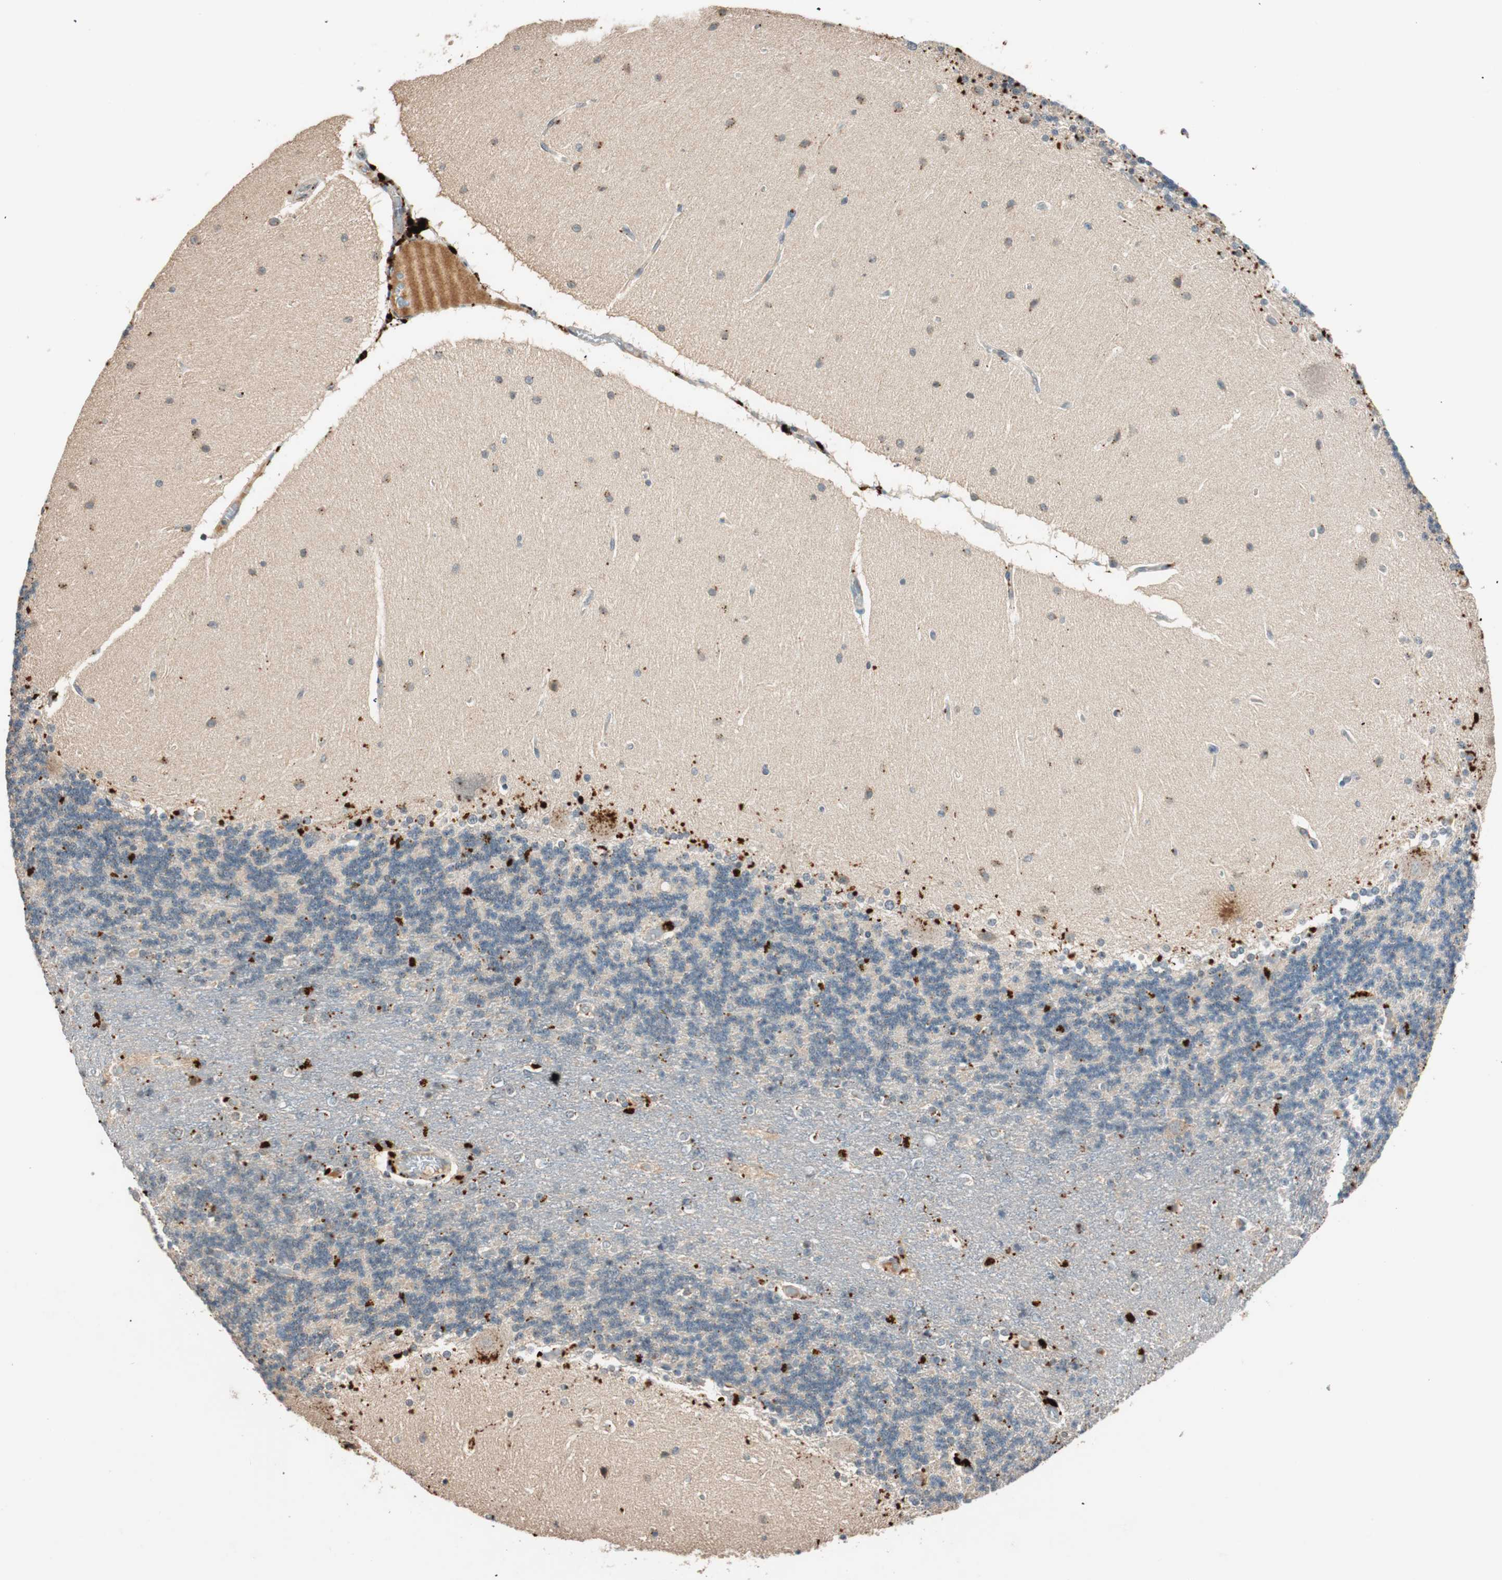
{"staining": {"intensity": "weak", "quantity": ">75%", "location": "cytoplasmic/membranous"}, "tissue": "cerebellum", "cell_type": "Cells in granular layer", "image_type": "normal", "snomed": [{"axis": "morphology", "description": "Normal tissue, NOS"}, {"axis": "topography", "description": "Cerebellum"}], "caption": "The image exhibits immunohistochemical staining of unremarkable cerebellum. There is weak cytoplasmic/membranous expression is appreciated in about >75% of cells in granular layer.", "gene": "GLB1", "patient": {"sex": "female", "age": 54}}